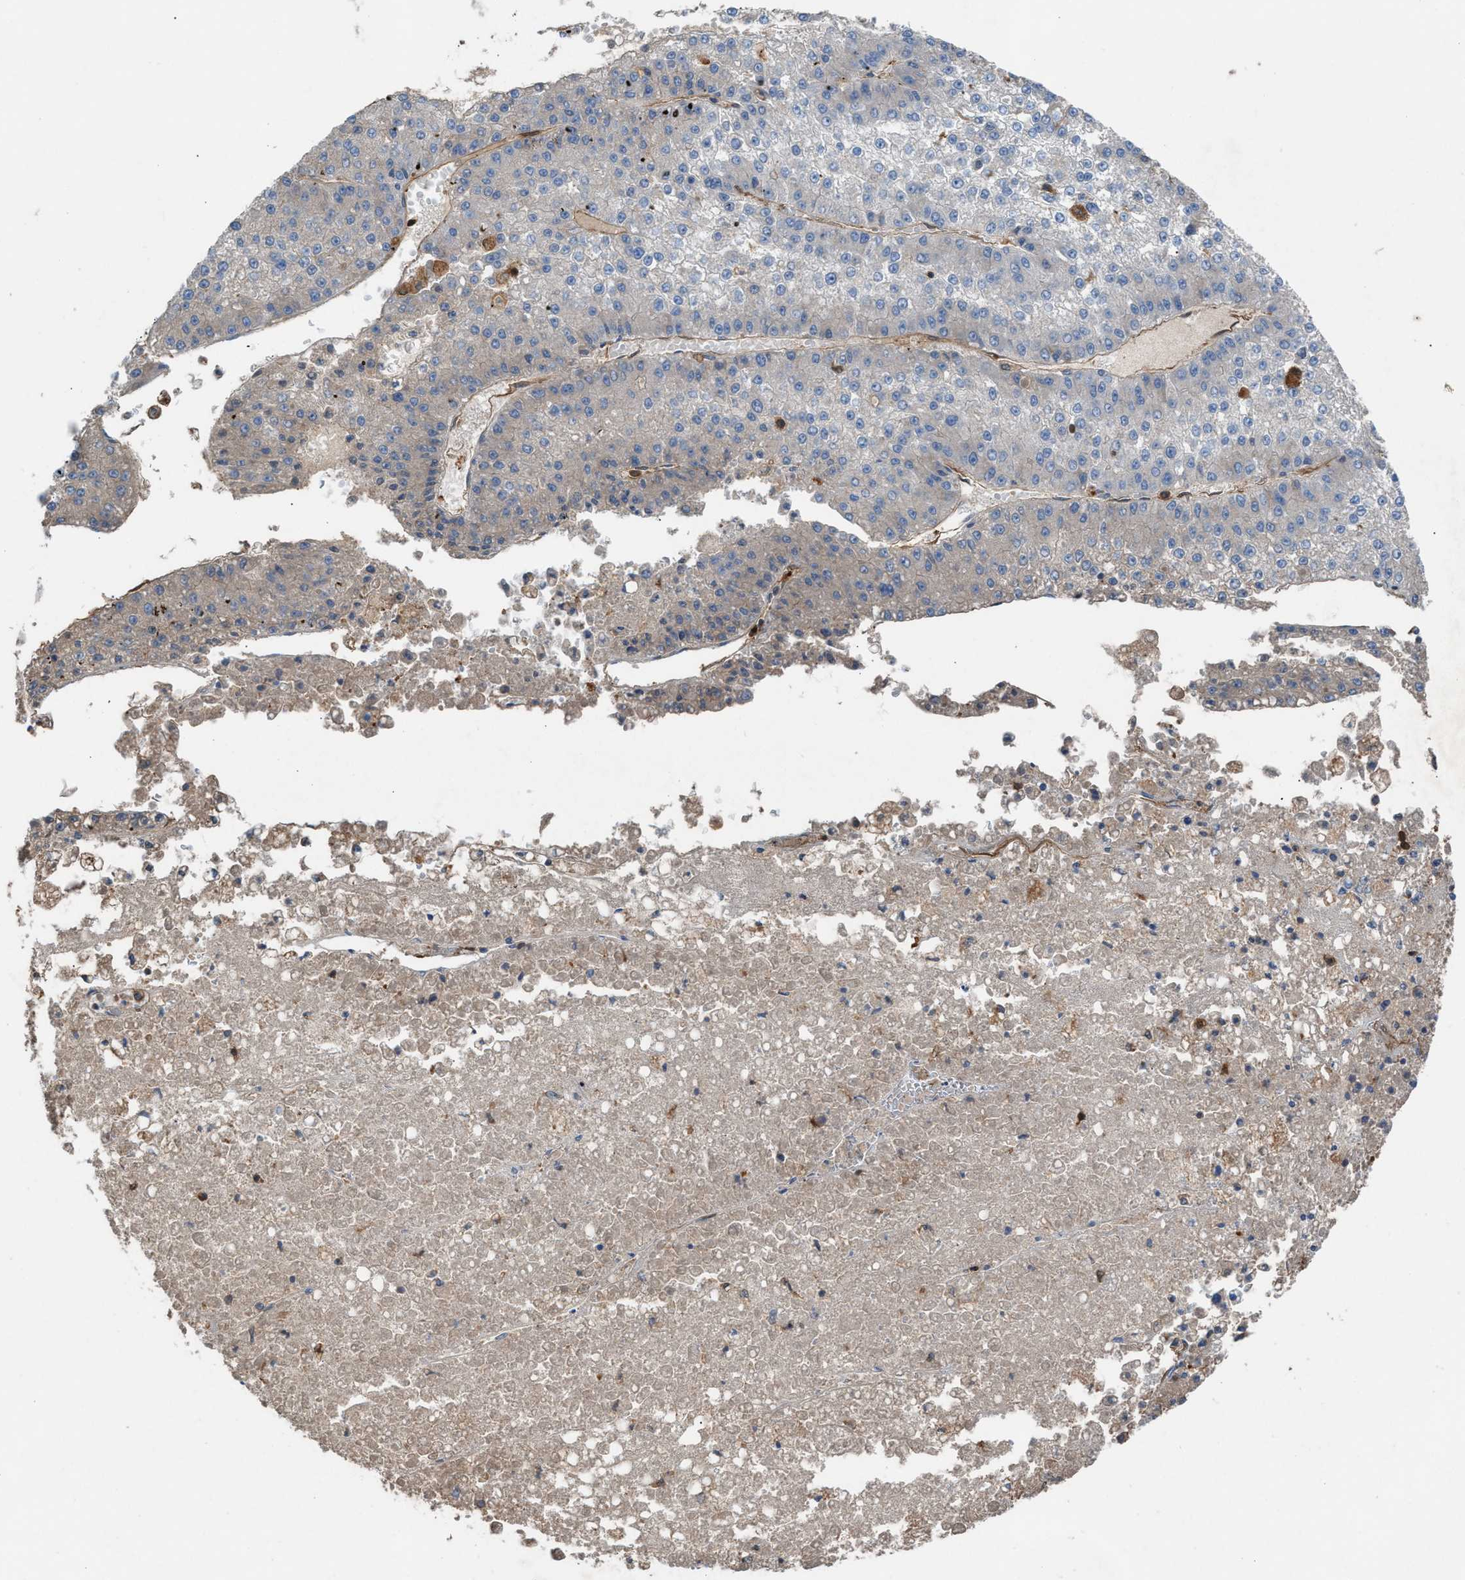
{"staining": {"intensity": "negative", "quantity": "none", "location": "none"}, "tissue": "liver cancer", "cell_type": "Tumor cells", "image_type": "cancer", "snomed": [{"axis": "morphology", "description": "Carcinoma, Hepatocellular, NOS"}, {"axis": "topography", "description": "Liver"}], "caption": "Tumor cells show no significant expression in hepatocellular carcinoma (liver).", "gene": "TPK1", "patient": {"sex": "female", "age": 73}}